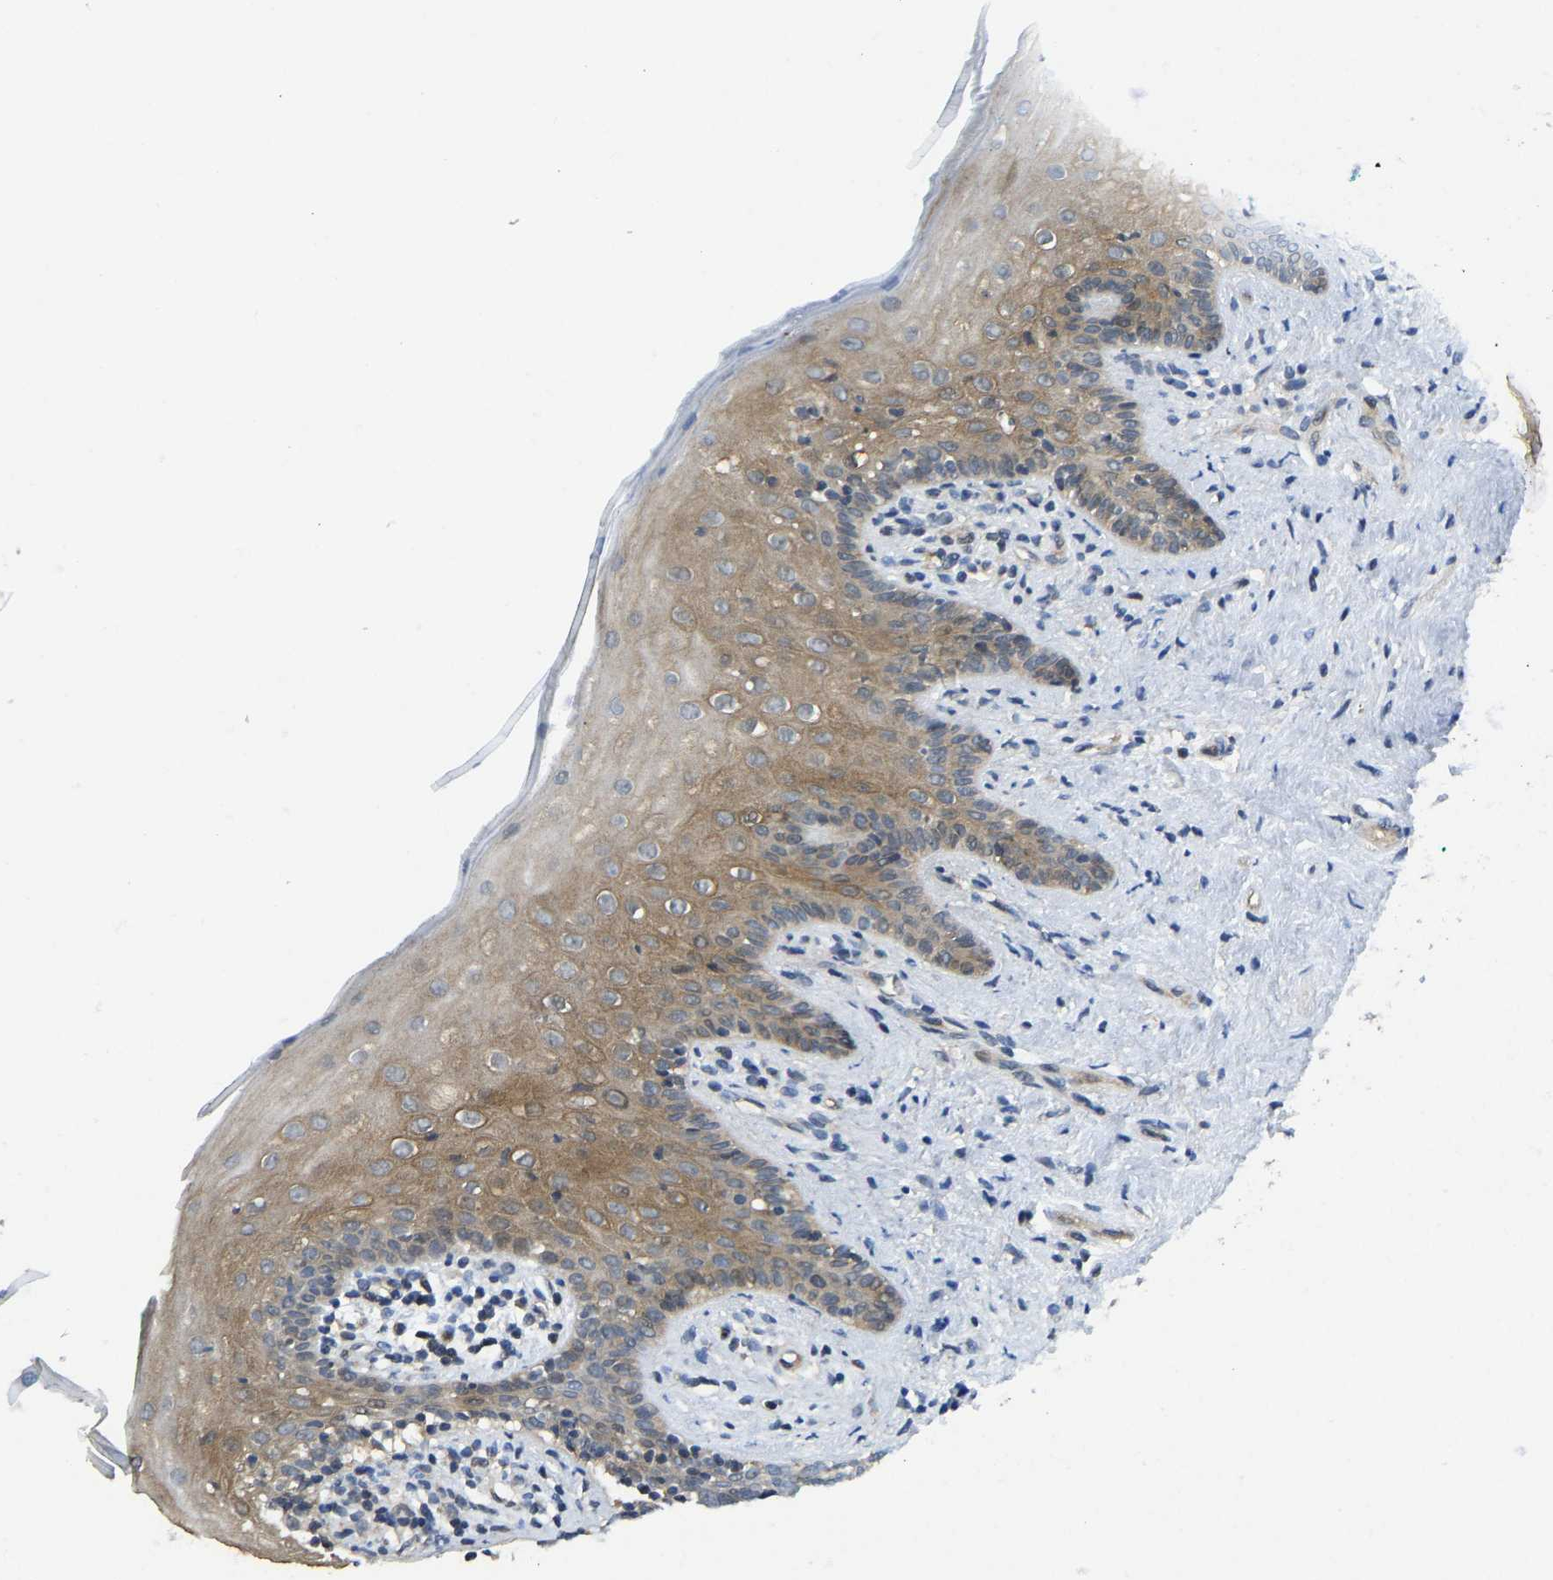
{"staining": {"intensity": "moderate", "quantity": ">75%", "location": "cytoplasmic/membranous"}, "tissue": "vagina", "cell_type": "Squamous epithelial cells", "image_type": "normal", "snomed": [{"axis": "morphology", "description": "Normal tissue, NOS"}, {"axis": "topography", "description": "Vagina"}], "caption": "DAB immunohistochemical staining of unremarkable vagina demonstrates moderate cytoplasmic/membranous protein expression in about >75% of squamous epithelial cells.", "gene": "NDRG3", "patient": {"sex": "female", "age": 44}}